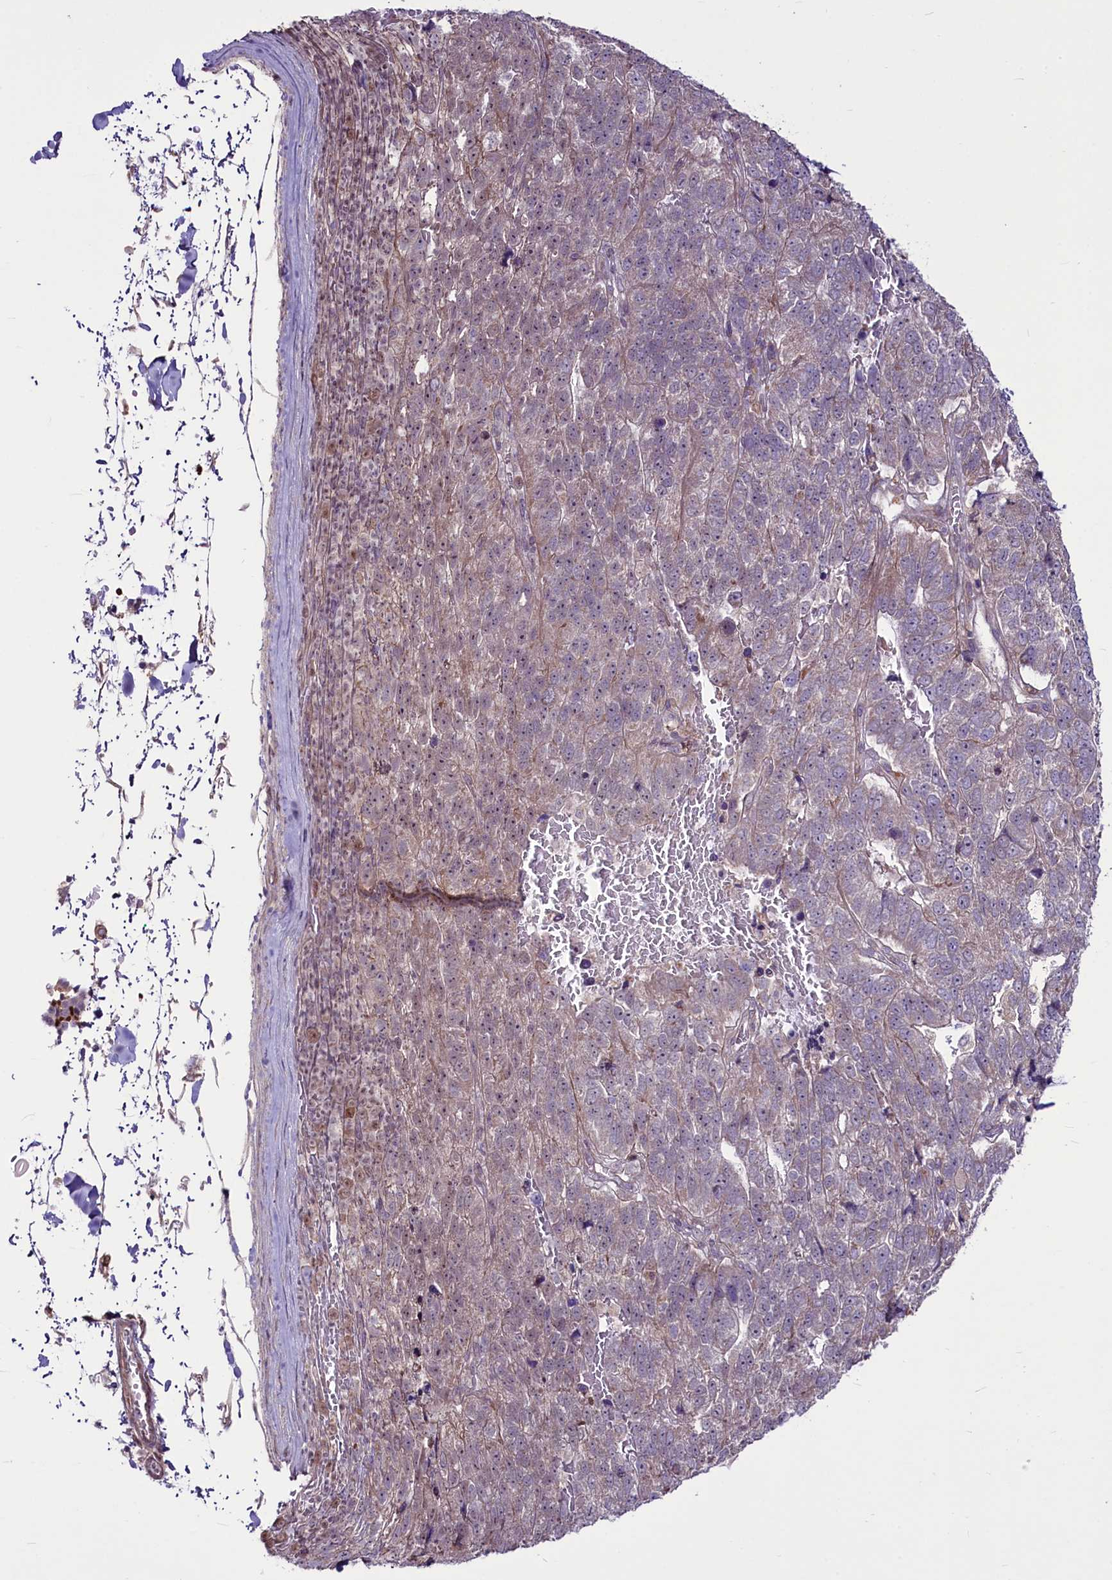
{"staining": {"intensity": "negative", "quantity": "none", "location": "none"}, "tissue": "pancreatic cancer", "cell_type": "Tumor cells", "image_type": "cancer", "snomed": [{"axis": "morphology", "description": "Adenocarcinoma, NOS"}, {"axis": "topography", "description": "Pancreas"}], "caption": "Histopathology image shows no protein positivity in tumor cells of adenocarcinoma (pancreatic) tissue.", "gene": "RSBN1", "patient": {"sex": "female", "age": 61}}